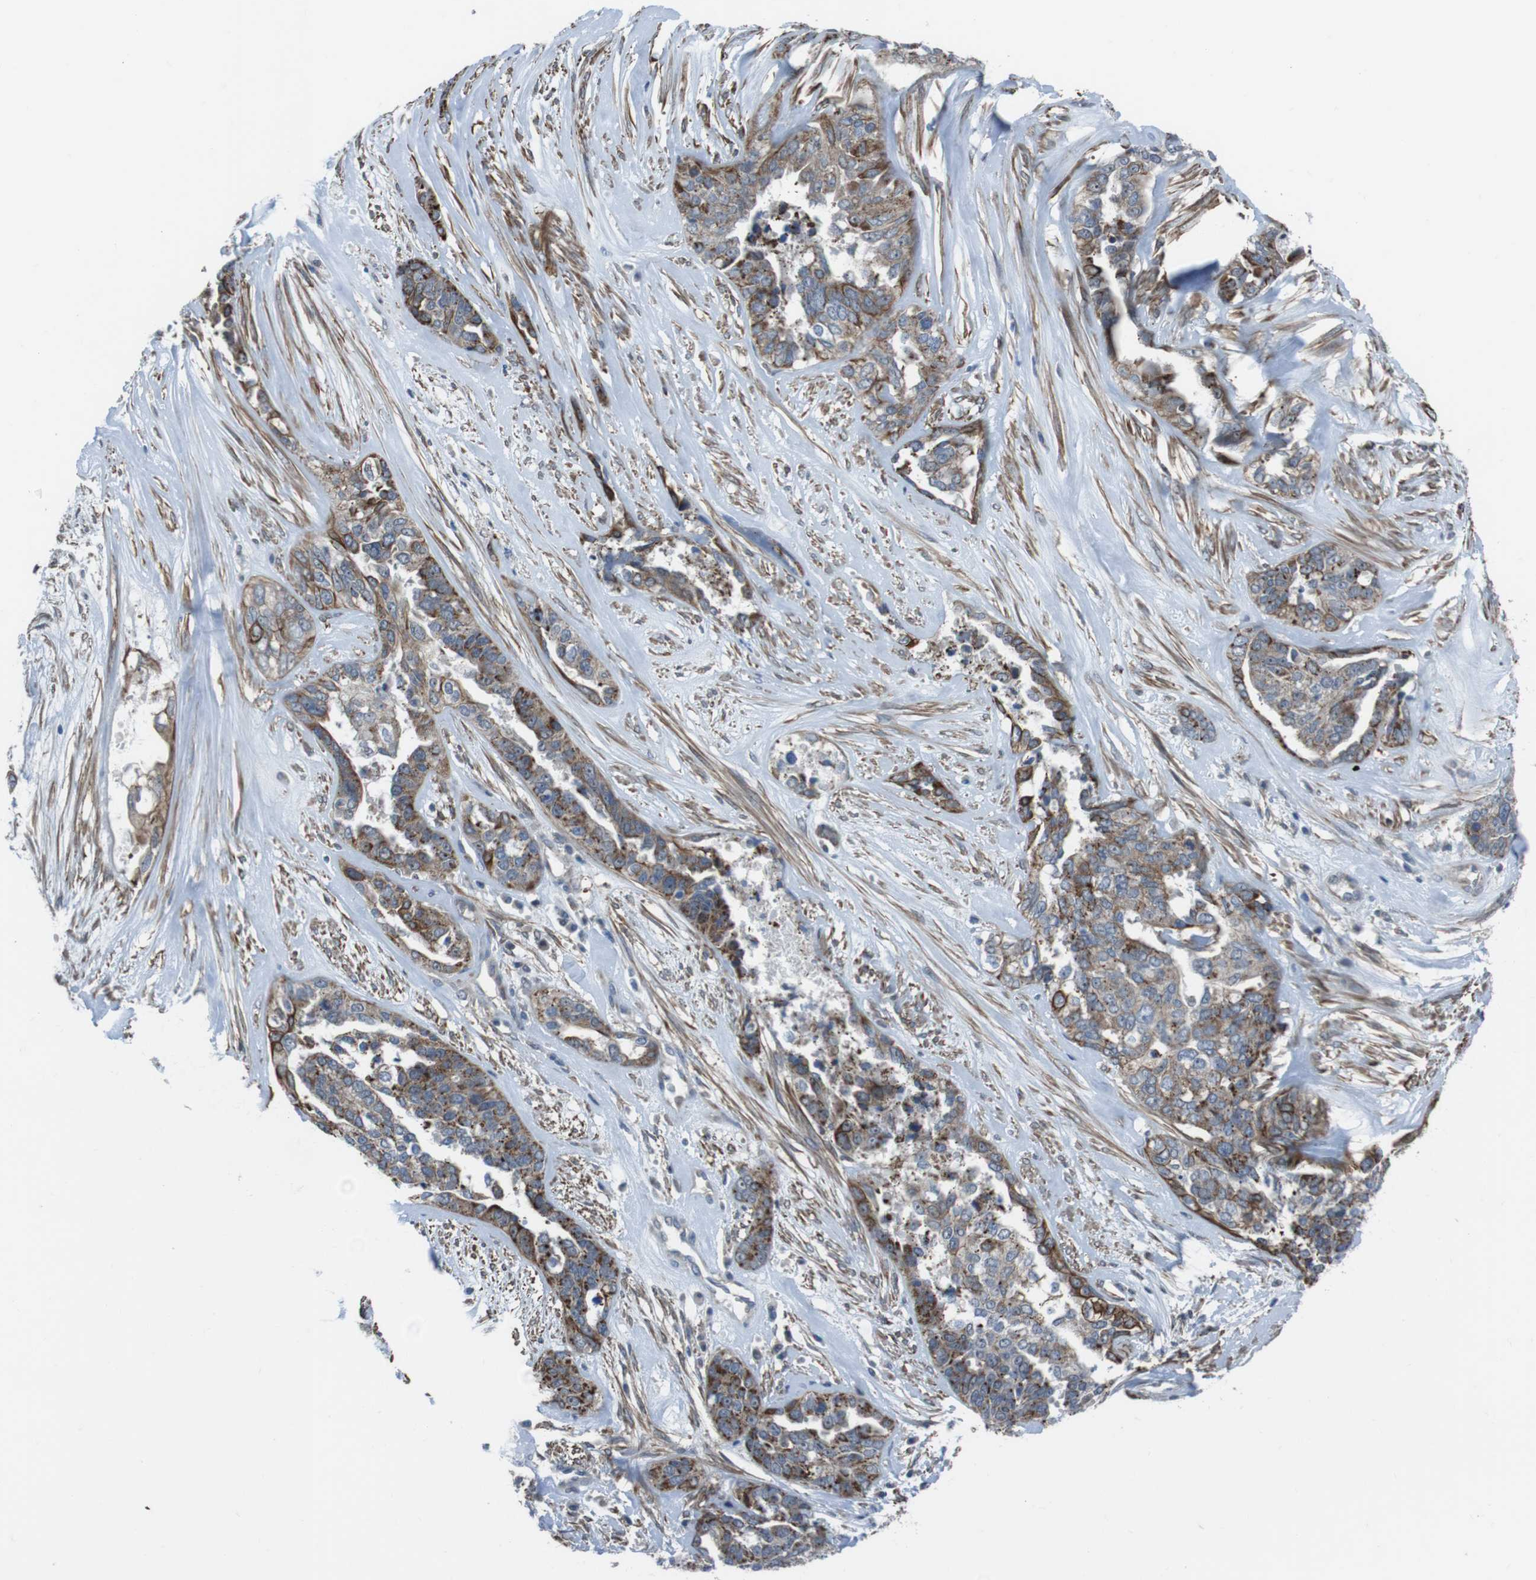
{"staining": {"intensity": "moderate", "quantity": ">75%", "location": "cytoplasmic/membranous"}, "tissue": "ovarian cancer", "cell_type": "Tumor cells", "image_type": "cancer", "snomed": [{"axis": "morphology", "description": "Cystadenocarcinoma, serous, NOS"}, {"axis": "topography", "description": "Ovary"}], "caption": "Moderate cytoplasmic/membranous expression is seen in about >75% of tumor cells in ovarian cancer (serous cystadenocarcinoma).", "gene": "FAM174B", "patient": {"sex": "female", "age": 44}}